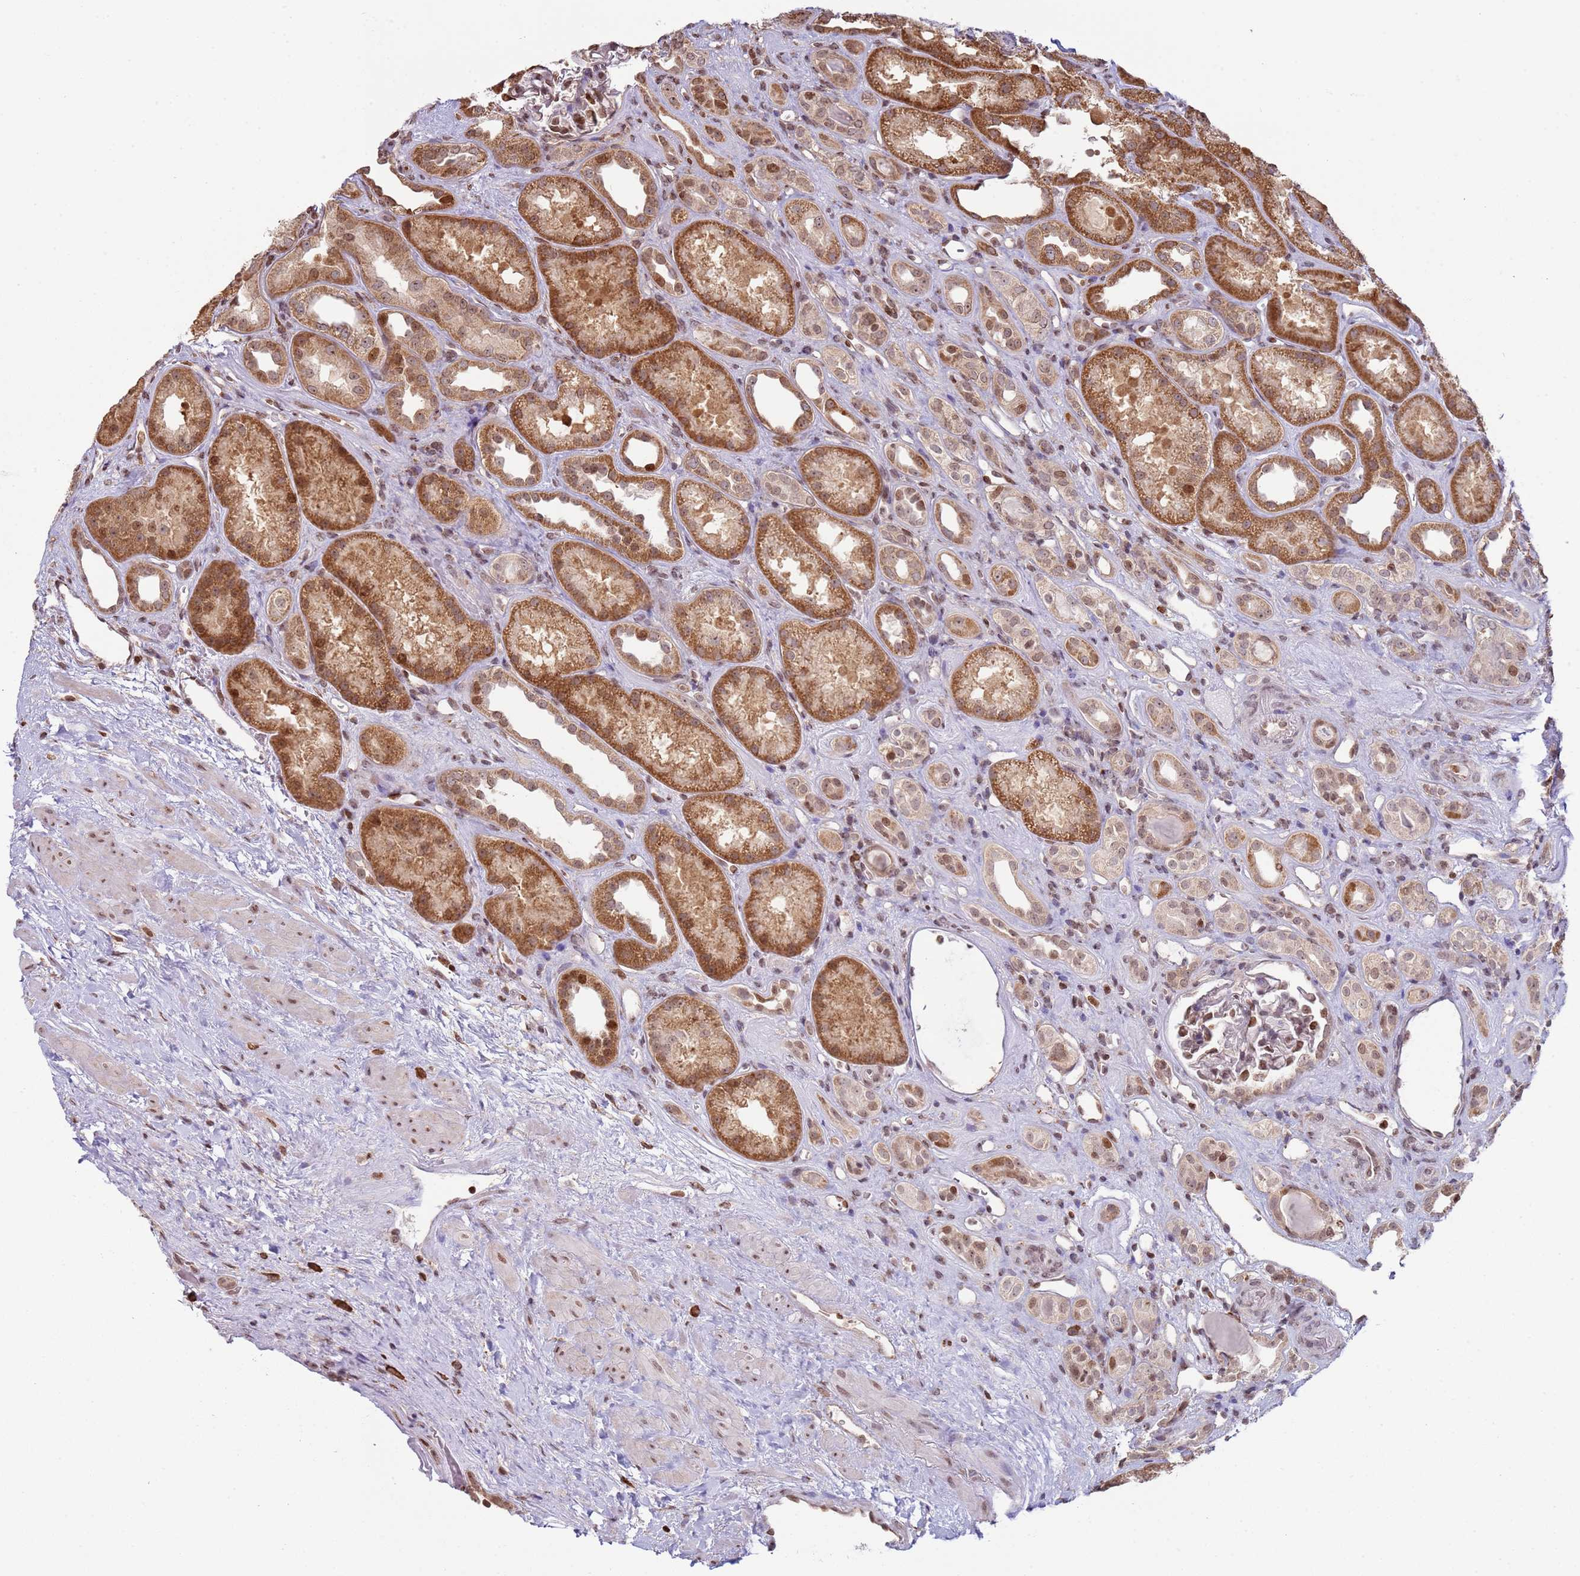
{"staining": {"intensity": "moderate", "quantity": "25%-75%", "location": "nuclear"}, "tissue": "kidney", "cell_type": "Cells in glomeruli", "image_type": "normal", "snomed": [{"axis": "morphology", "description": "Normal tissue, NOS"}, {"axis": "topography", "description": "Kidney"}], "caption": "Protein expression analysis of benign human kidney reveals moderate nuclear staining in approximately 25%-75% of cells in glomeruli.", "gene": "SCAF1", "patient": {"sex": "male", "age": 61}}